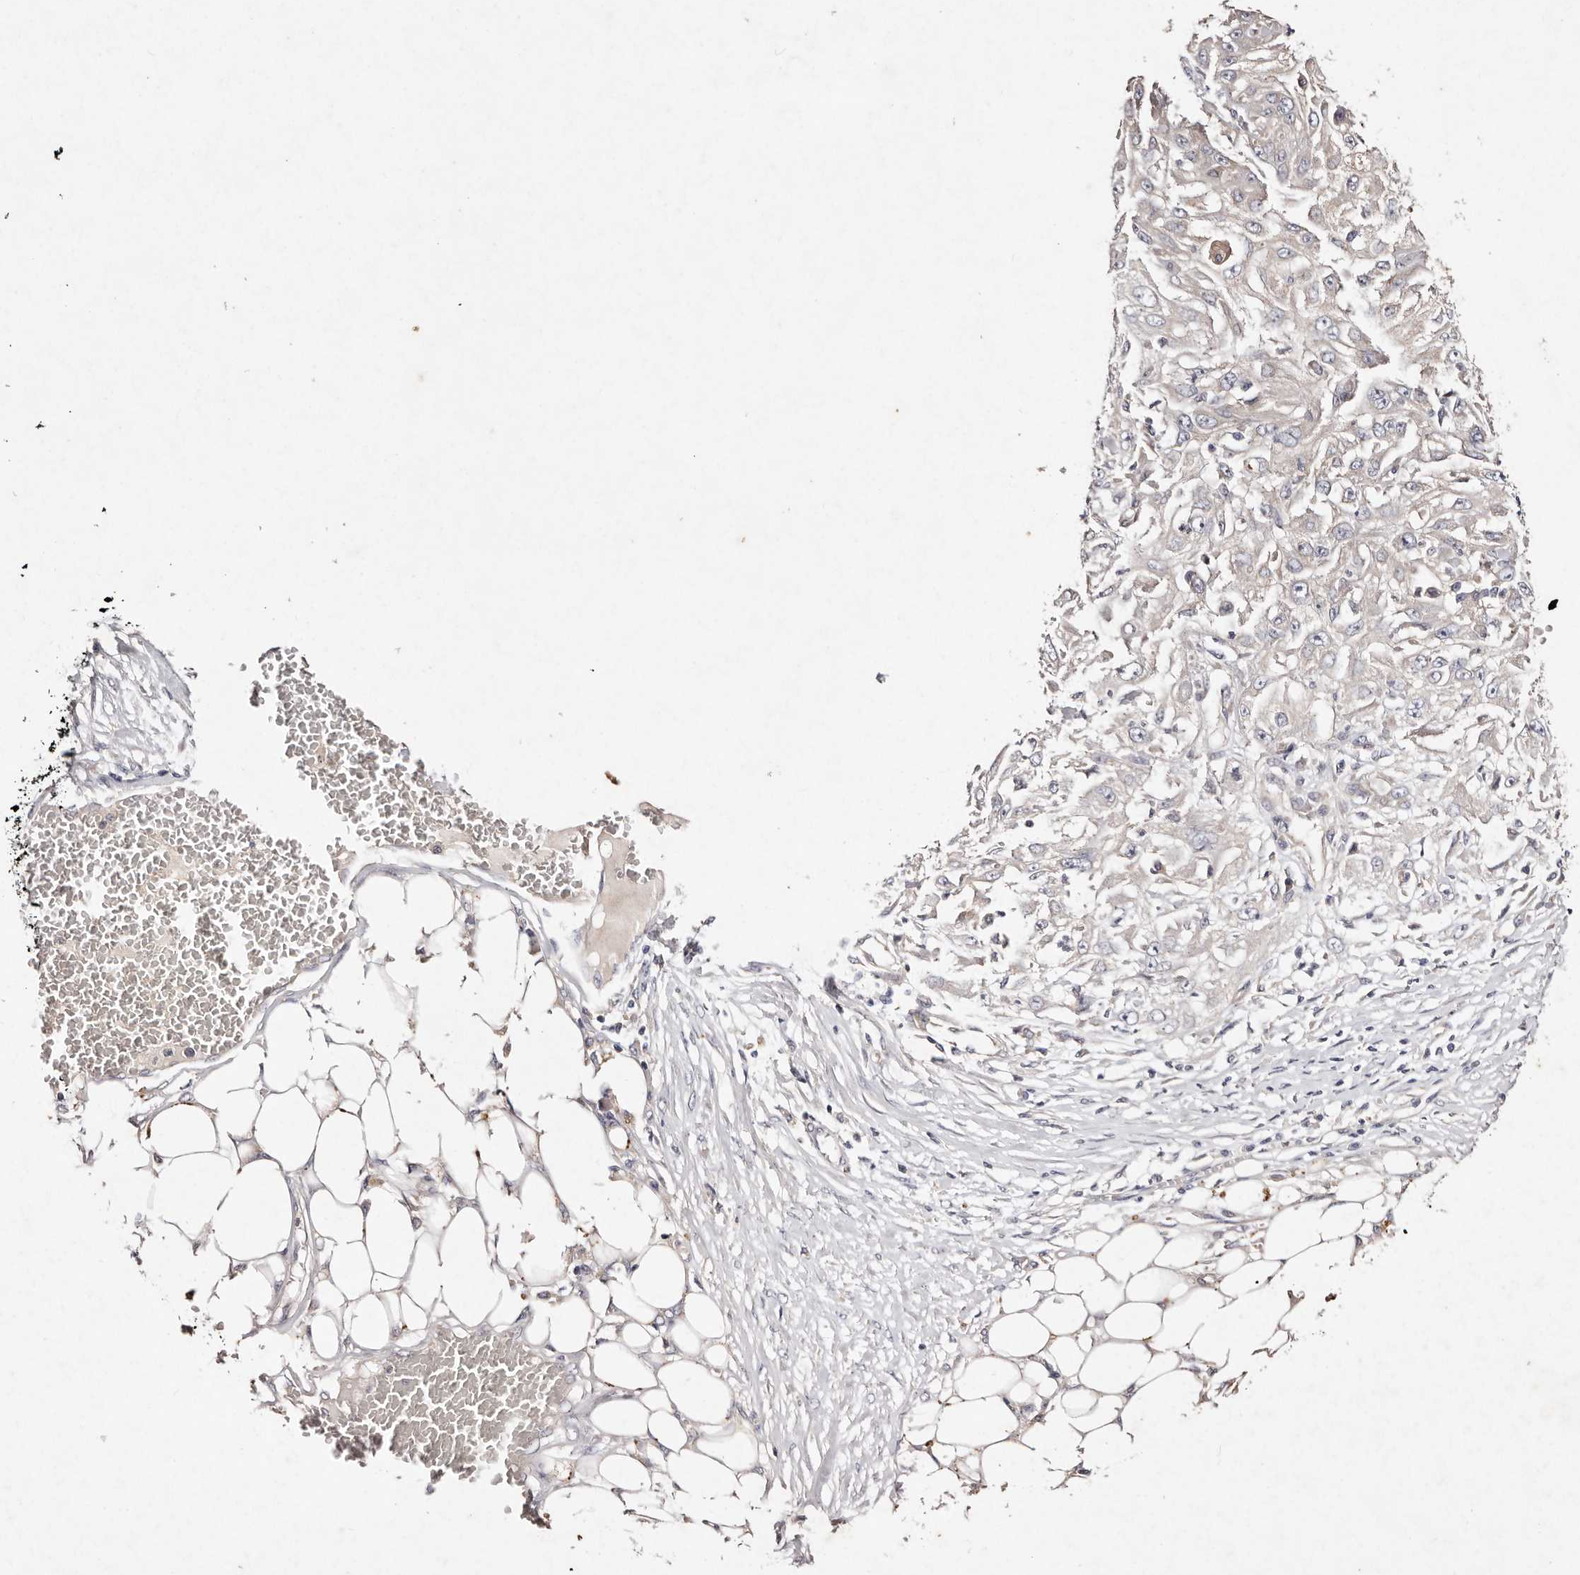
{"staining": {"intensity": "negative", "quantity": "none", "location": "none"}, "tissue": "skin cancer", "cell_type": "Tumor cells", "image_type": "cancer", "snomed": [{"axis": "morphology", "description": "Squamous cell carcinoma, NOS"}, {"axis": "morphology", "description": "Squamous cell carcinoma, metastatic, NOS"}, {"axis": "topography", "description": "Skin"}, {"axis": "topography", "description": "Lymph node"}], "caption": "This is an IHC image of human skin cancer (metastatic squamous cell carcinoma). There is no staining in tumor cells.", "gene": "TSC2", "patient": {"sex": "male", "age": 75}}